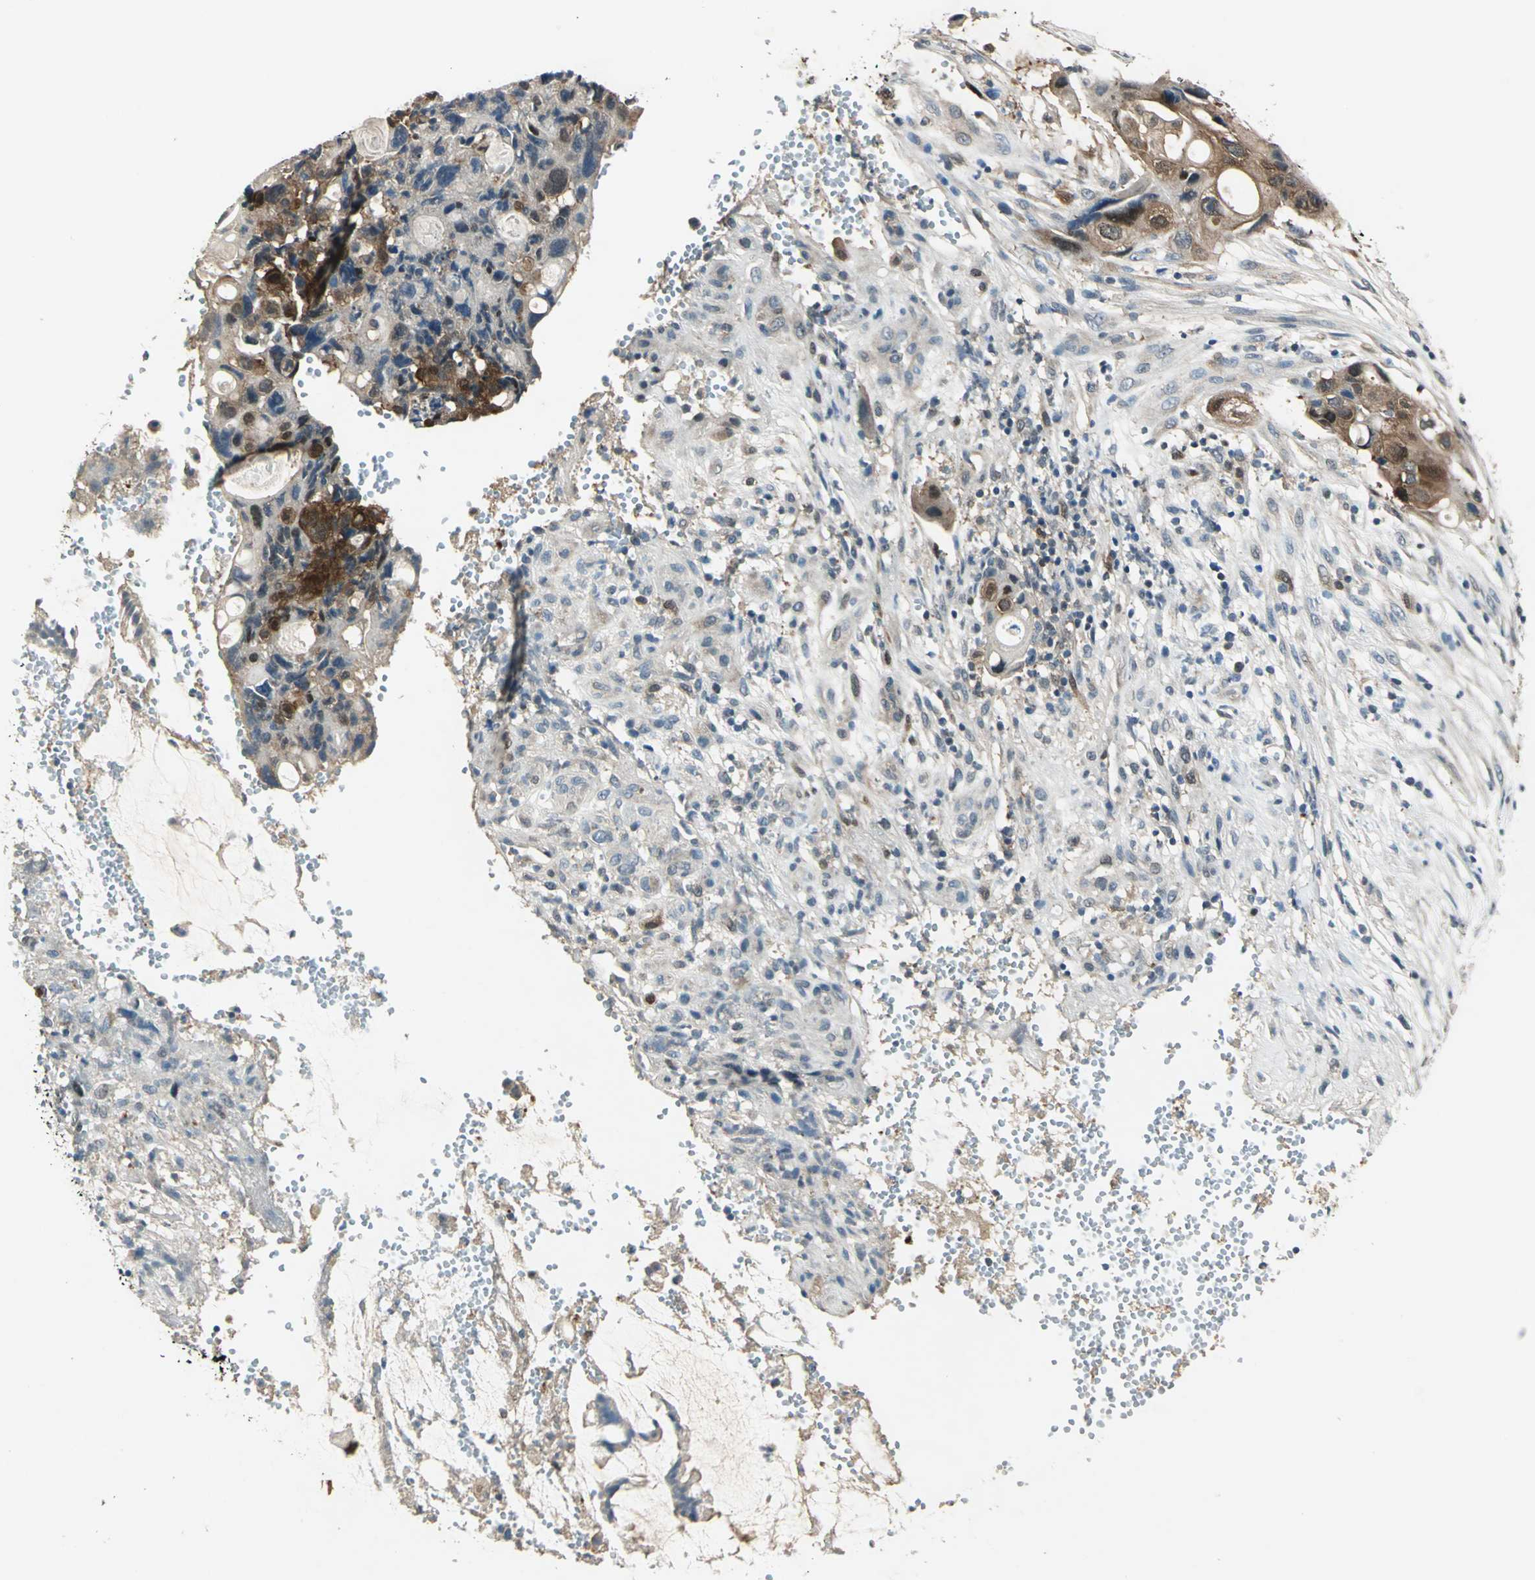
{"staining": {"intensity": "moderate", "quantity": "25%-75%", "location": "cytoplasmic/membranous,nuclear"}, "tissue": "colorectal cancer", "cell_type": "Tumor cells", "image_type": "cancer", "snomed": [{"axis": "morphology", "description": "Adenocarcinoma, NOS"}, {"axis": "topography", "description": "Colon"}], "caption": "An image of human colorectal cancer stained for a protein displays moderate cytoplasmic/membranous and nuclear brown staining in tumor cells. The protein is stained brown, and the nuclei are stained in blue (DAB IHC with brightfield microscopy, high magnification).", "gene": "RRM2B", "patient": {"sex": "female", "age": 57}}